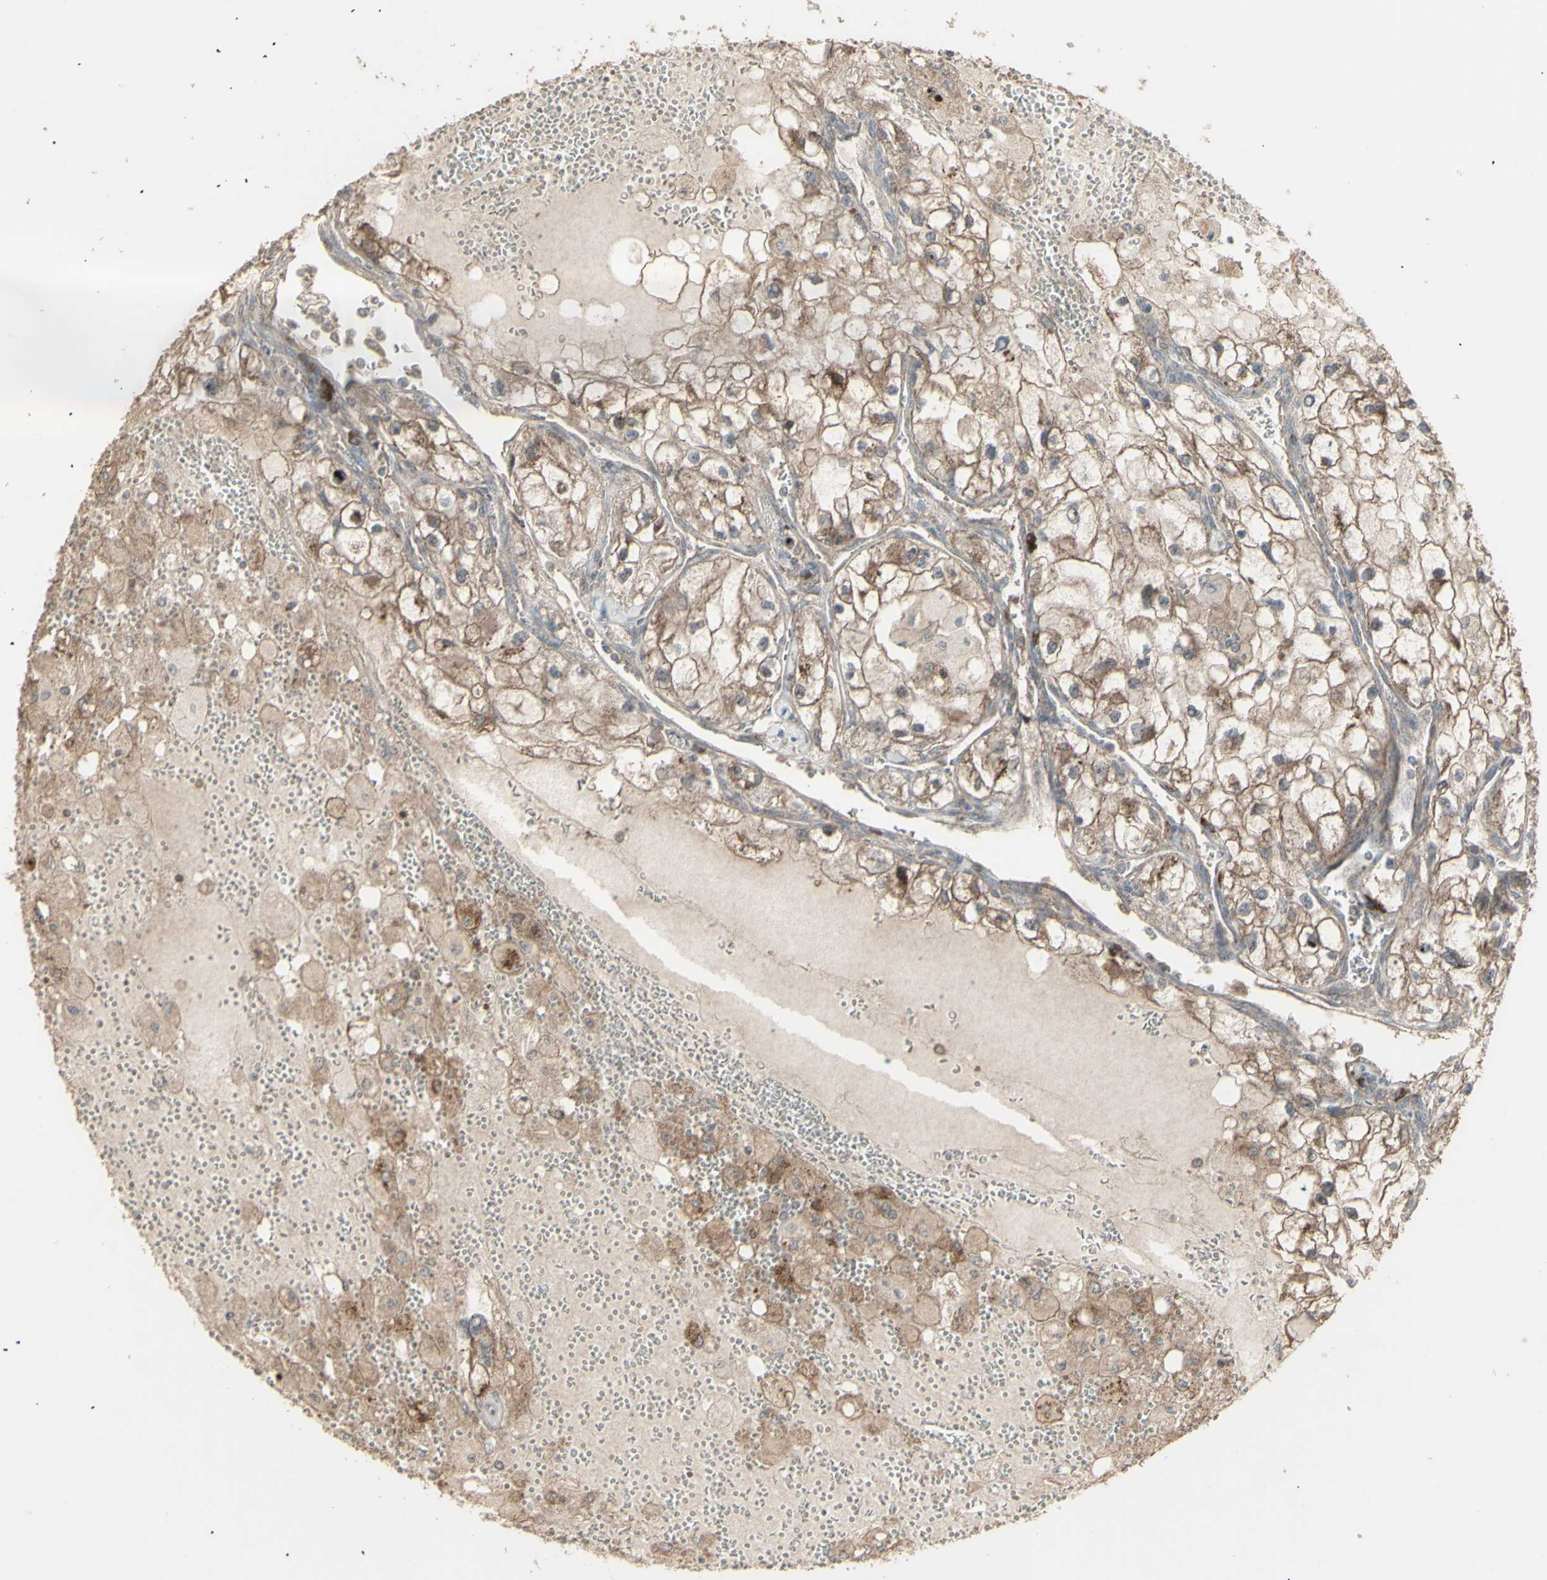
{"staining": {"intensity": "moderate", "quantity": ">75%", "location": "cytoplasmic/membranous"}, "tissue": "renal cancer", "cell_type": "Tumor cells", "image_type": "cancer", "snomed": [{"axis": "morphology", "description": "Adenocarcinoma, NOS"}, {"axis": "topography", "description": "Kidney"}], "caption": "The image displays staining of renal cancer (adenocarcinoma), revealing moderate cytoplasmic/membranous protein positivity (brown color) within tumor cells.", "gene": "RNASEL", "patient": {"sex": "female", "age": 70}}